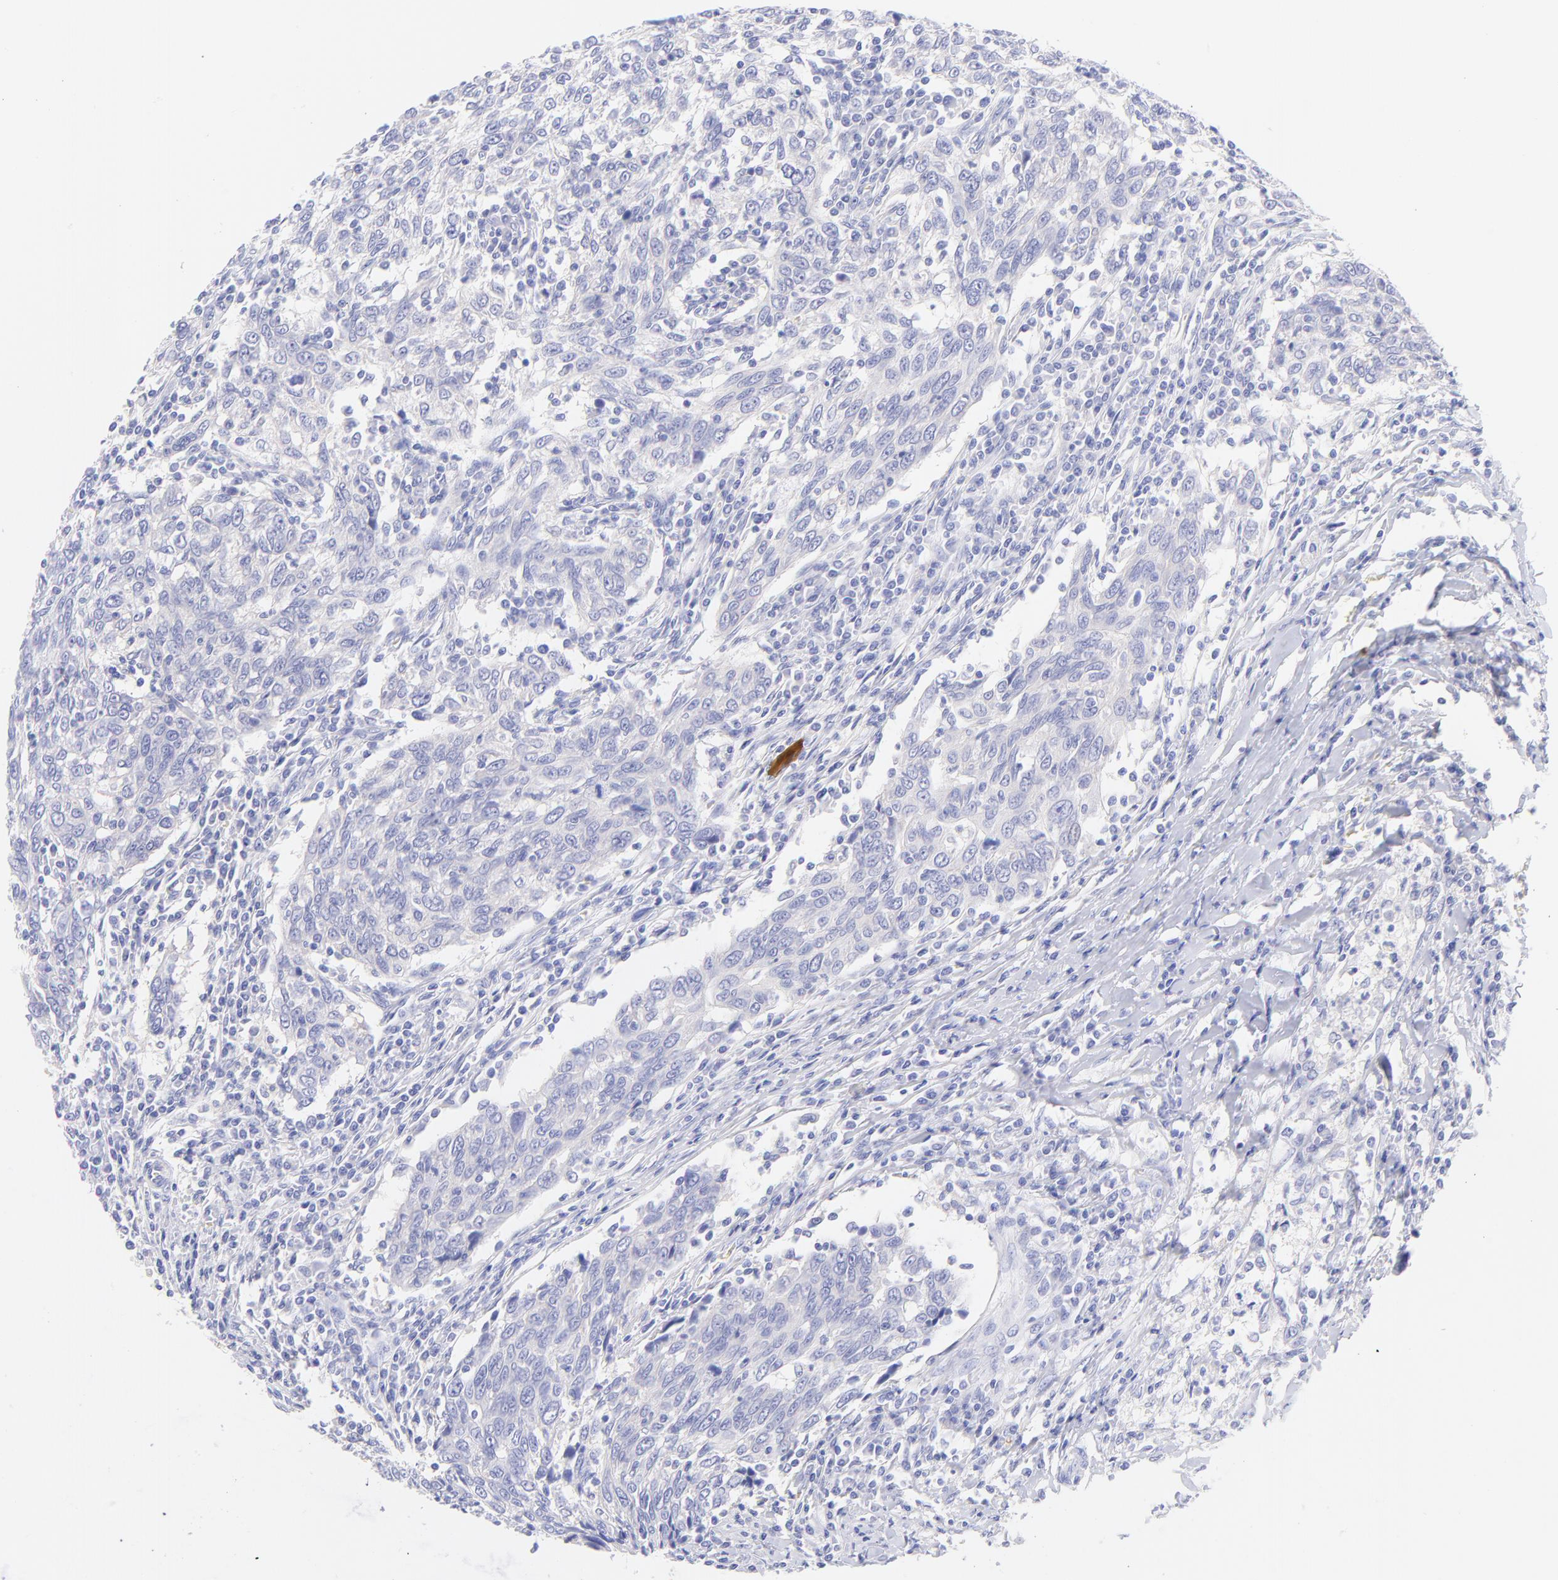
{"staining": {"intensity": "negative", "quantity": "none", "location": "none"}, "tissue": "breast cancer", "cell_type": "Tumor cells", "image_type": "cancer", "snomed": [{"axis": "morphology", "description": "Duct carcinoma"}, {"axis": "topography", "description": "Breast"}], "caption": "The histopathology image shows no staining of tumor cells in breast cancer.", "gene": "FRMPD3", "patient": {"sex": "female", "age": 50}}